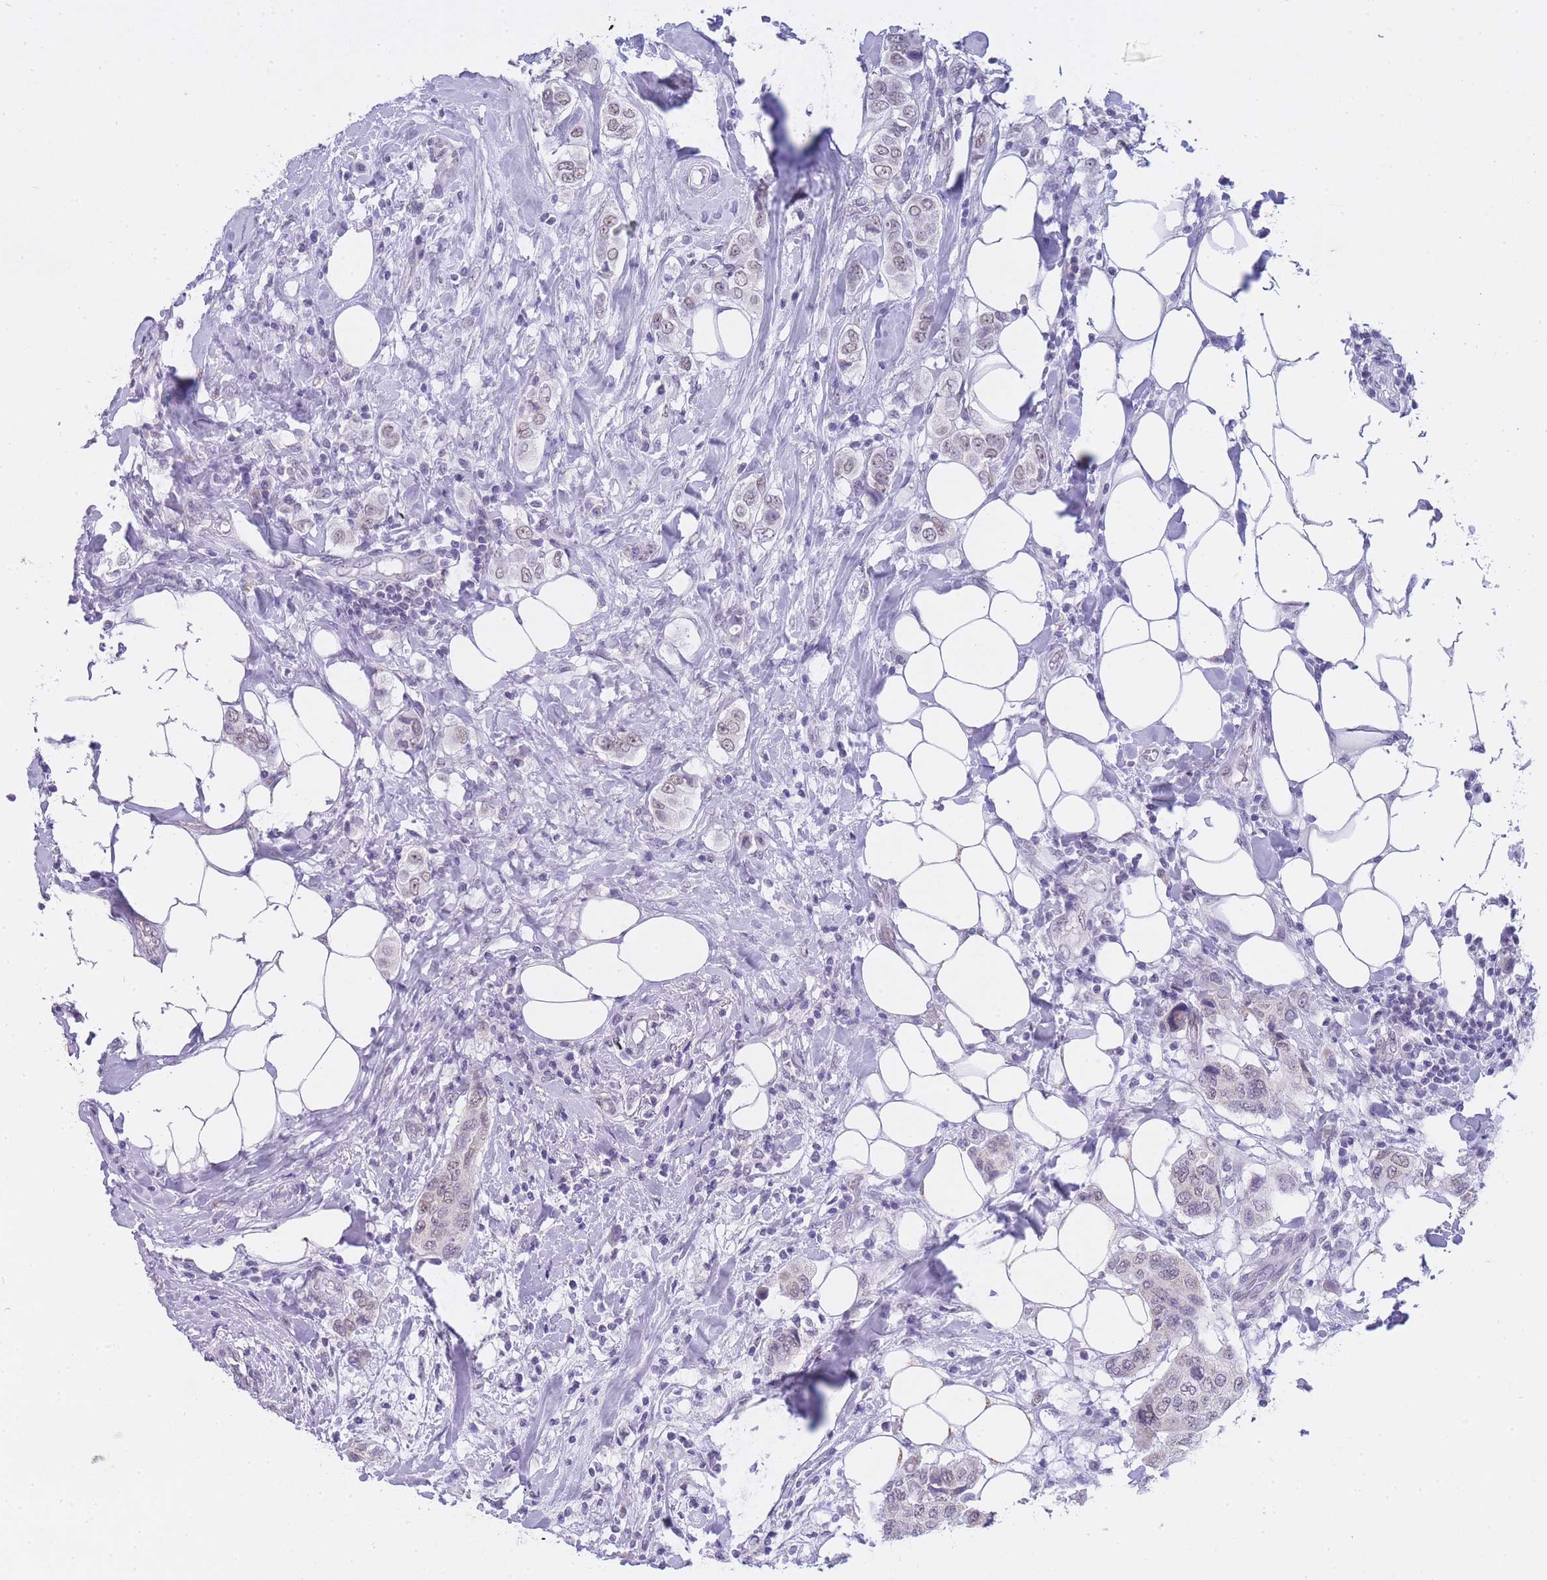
{"staining": {"intensity": "weak", "quantity": ">75%", "location": "nuclear"}, "tissue": "breast cancer", "cell_type": "Tumor cells", "image_type": "cancer", "snomed": [{"axis": "morphology", "description": "Lobular carcinoma"}, {"axis": "topography", "description": "Breast"}], "caption": "There is low levels of weak nuclear expression in tumor cells of breast cancer, as demonstrated by immunohistochemical staining (brown color).", "gene": "FRAT2", "patient": {"sex": "female", "age": 51}}